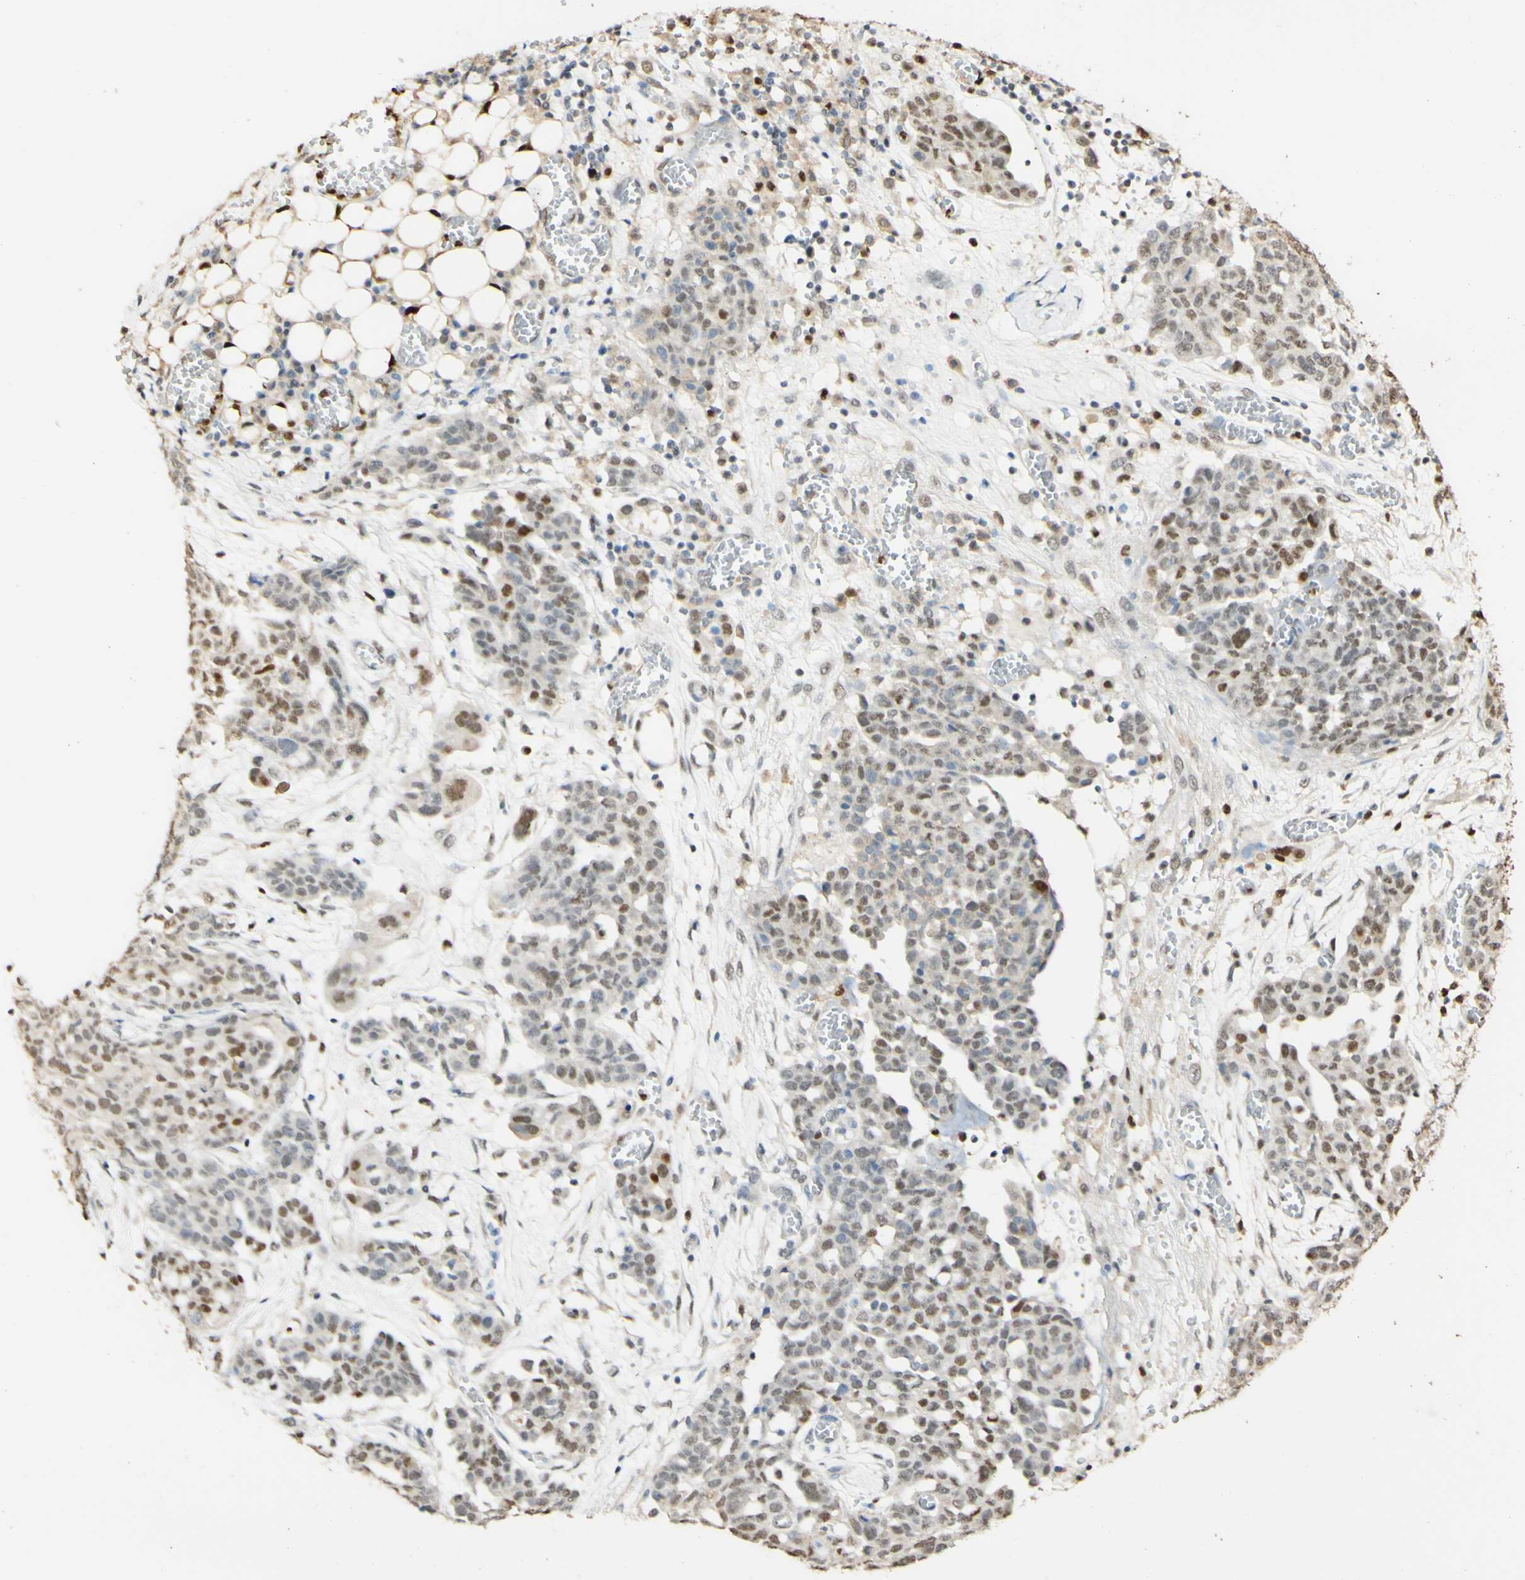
{"staining": {"intensity": "weak", "quantity": "25%-75%", "location": "nuclear"}, "tissue": "ovarian cancer", "cell_type": "Tumor cells", "image_type": "cancer", "snomed": [{"axis": "morphology", "description": "Cystadenocarcinoma, serous, NOS"}, {"axis": "topography", "description": "Soft tissue"}, {"axis": "topography", "description": "Ovary"}], "caption": "Ovarian serous cystadenocarcinoma stained with a protein marker exhibits weak staining in tumor cells.", "gene": "MAP3K4", "patient": {"sex": "female", "age": 57}}